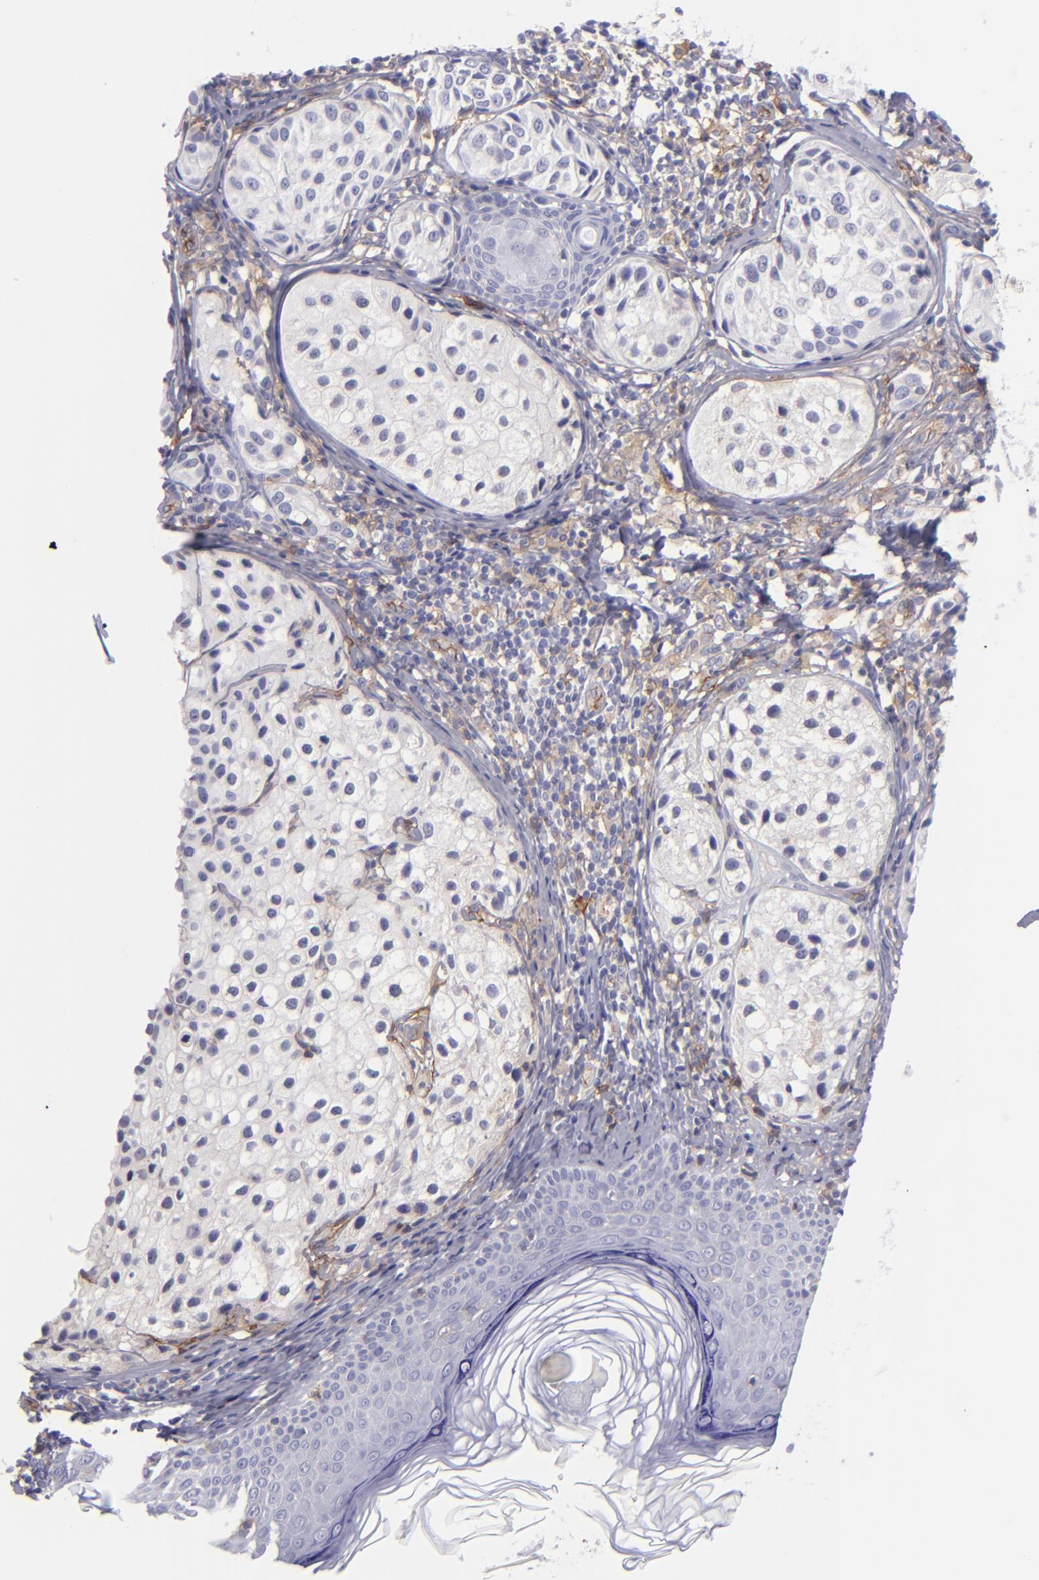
{"staining": {"intensity": "negative", "quantity": "none", "location": "none"}, "tissue": "melanoma", "cell_type": "Tumor cells", "image_type": "cancer", "snomed": [{"axis": "morphology", "description": "Malignant melanoma, NOS"}, {"axis": "topography", "description": "Skin"}], "caption": "IHC image of human melanoma stained for a protein (brown), which reveals no positivity in tumor cells.", "gene": "ENTPD1", "patient": {"sex": "male", "age": 23}}